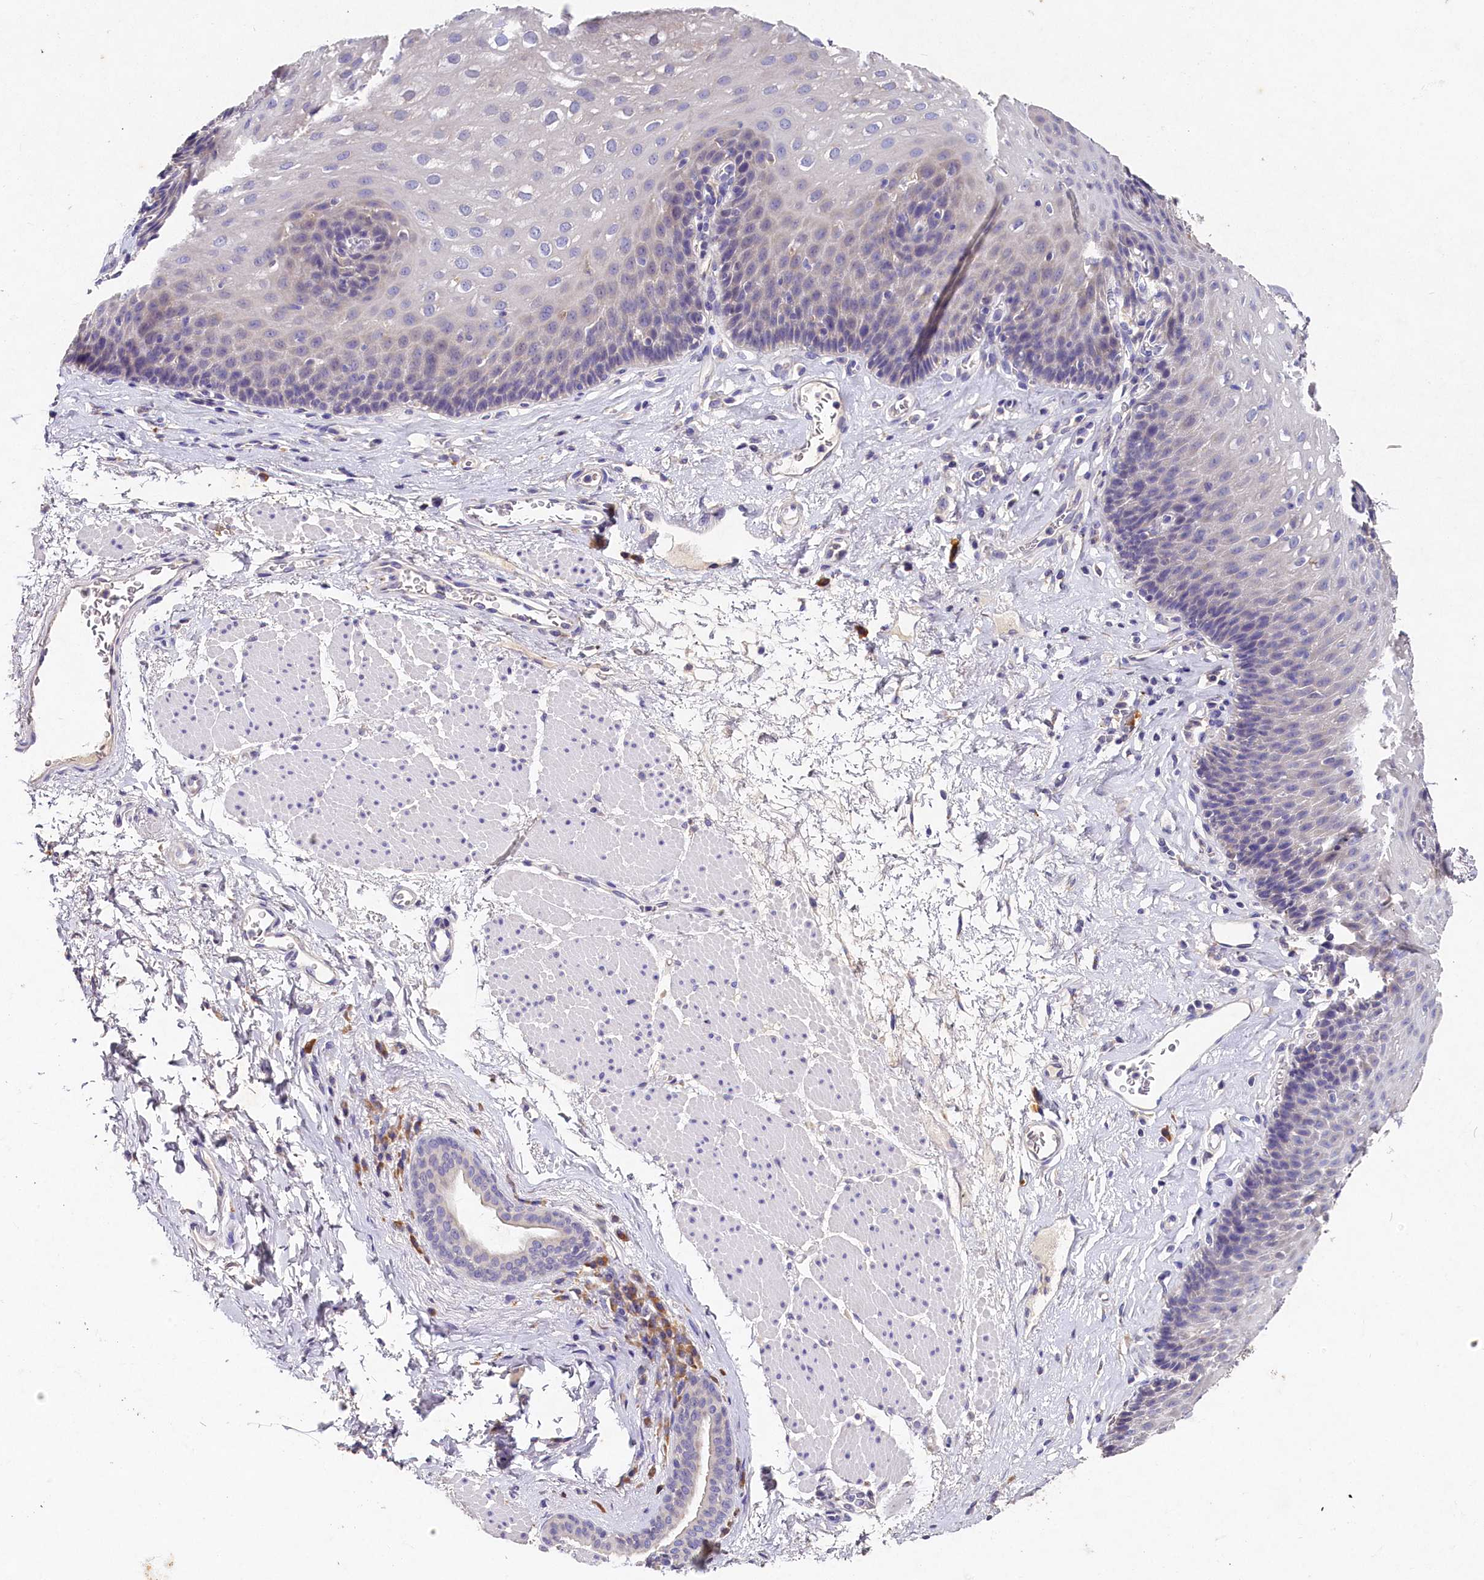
{"staining": {"intensity": "negative", "quantity": "none", "location": "none"}, "tissue": "esophagus", "cell_type": "Squamous epithelial cells", "image_type": "normal", "snomed": [{"axis": "morphology", "description": "Normal tissue, NOS"}, {"axis": "topography", "description": "Esophagus"}], "caption": "DAB immunohistochemical staining of benign human esophagus displays no significant expression in squamous epithelial cells.", "gene": "ST7L", "patient": {"sex": "female", "age": 66}}